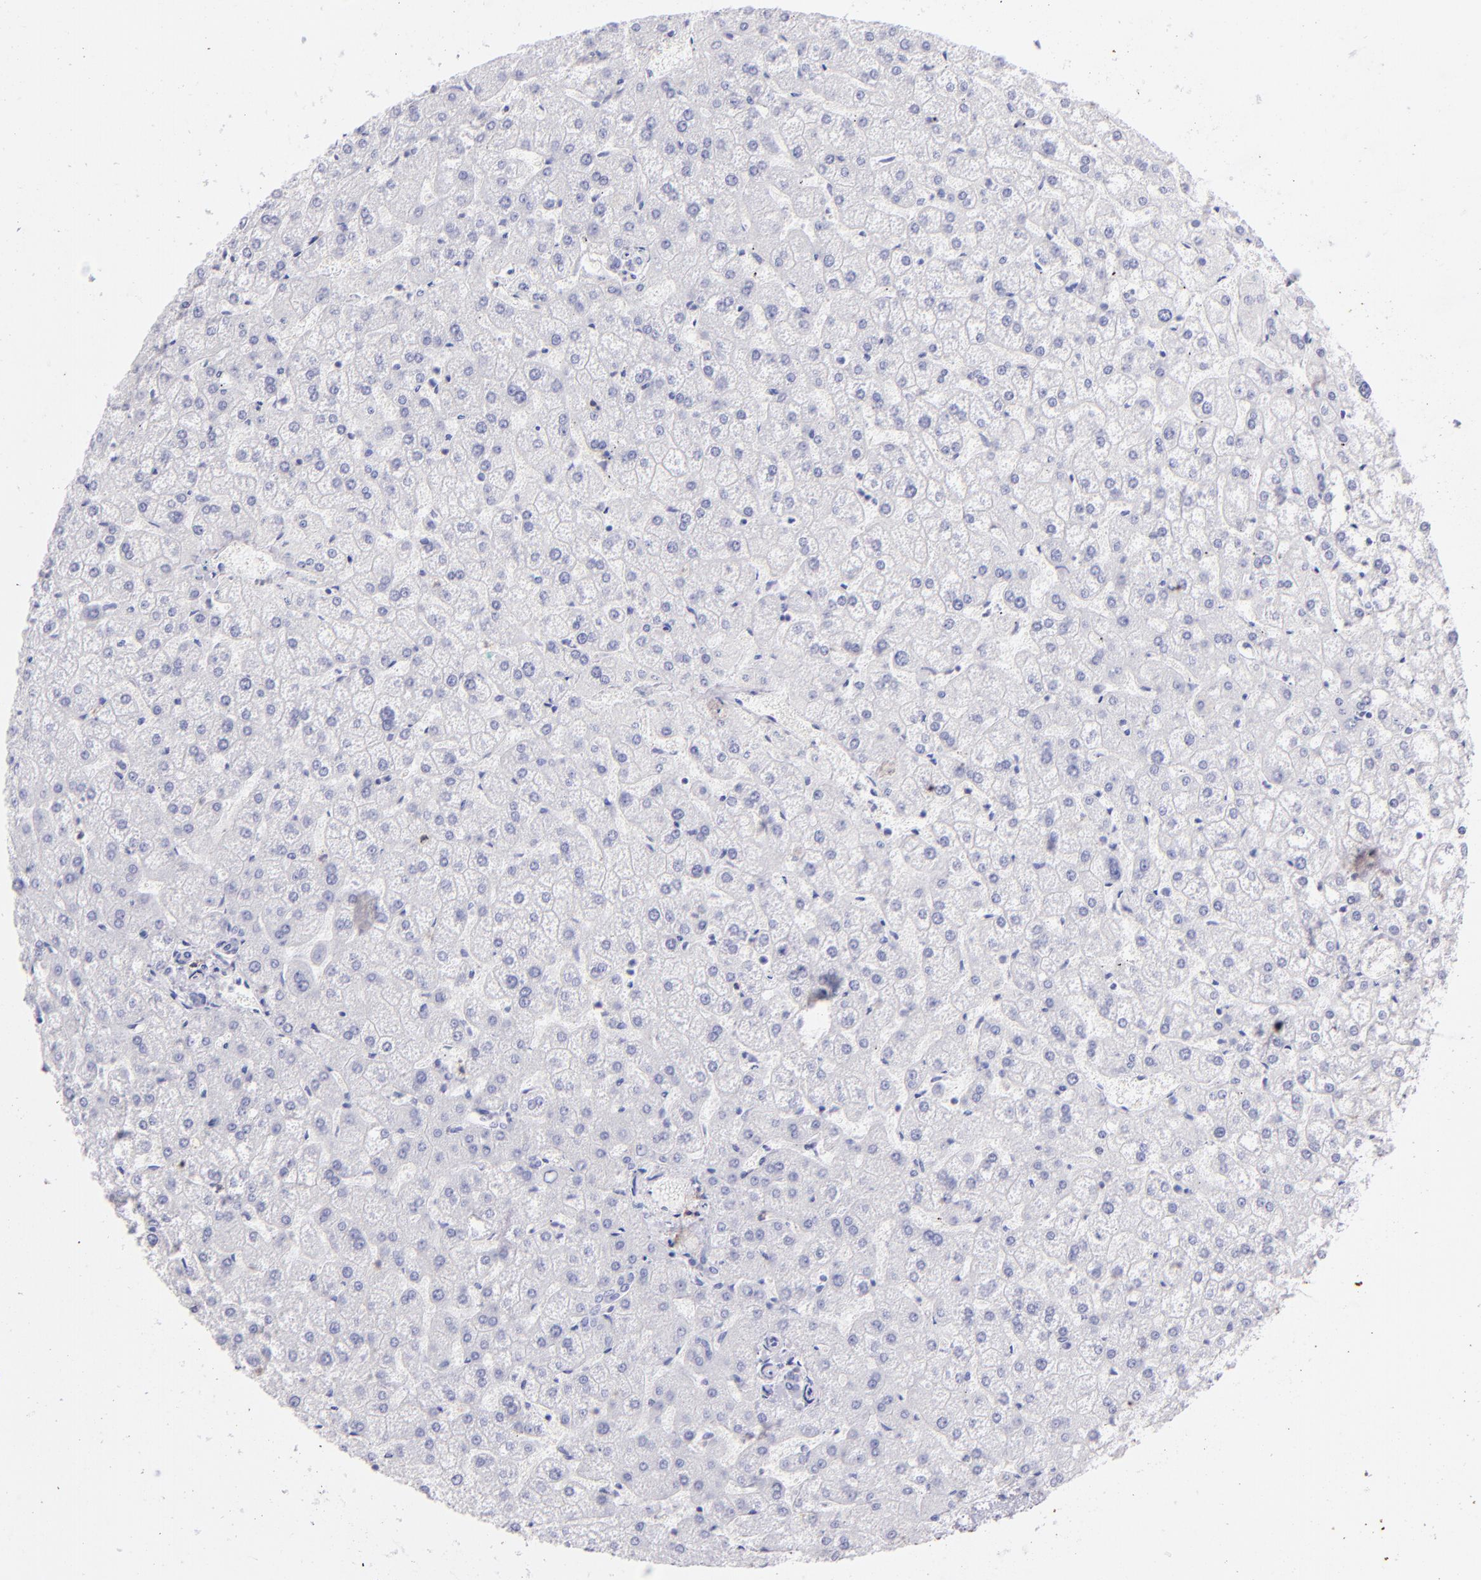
{"staining": {"intensity": "negative", "quantity": "none", "location": "none"}, "tissue": "liver", "cell_type": "Cholangiocytes", "image_type": "normal", "snomed": [{"axis": "morphology", "description": "Normal tissue, NOS"}, {"axis": "topography", "description": "Liver"}], "caption": "Liver stained for a protein using immunohistochemistry reveals no expression cholangiocytes.", "gene": "CD69", "patient": {"sex": "female", "age": 32}}